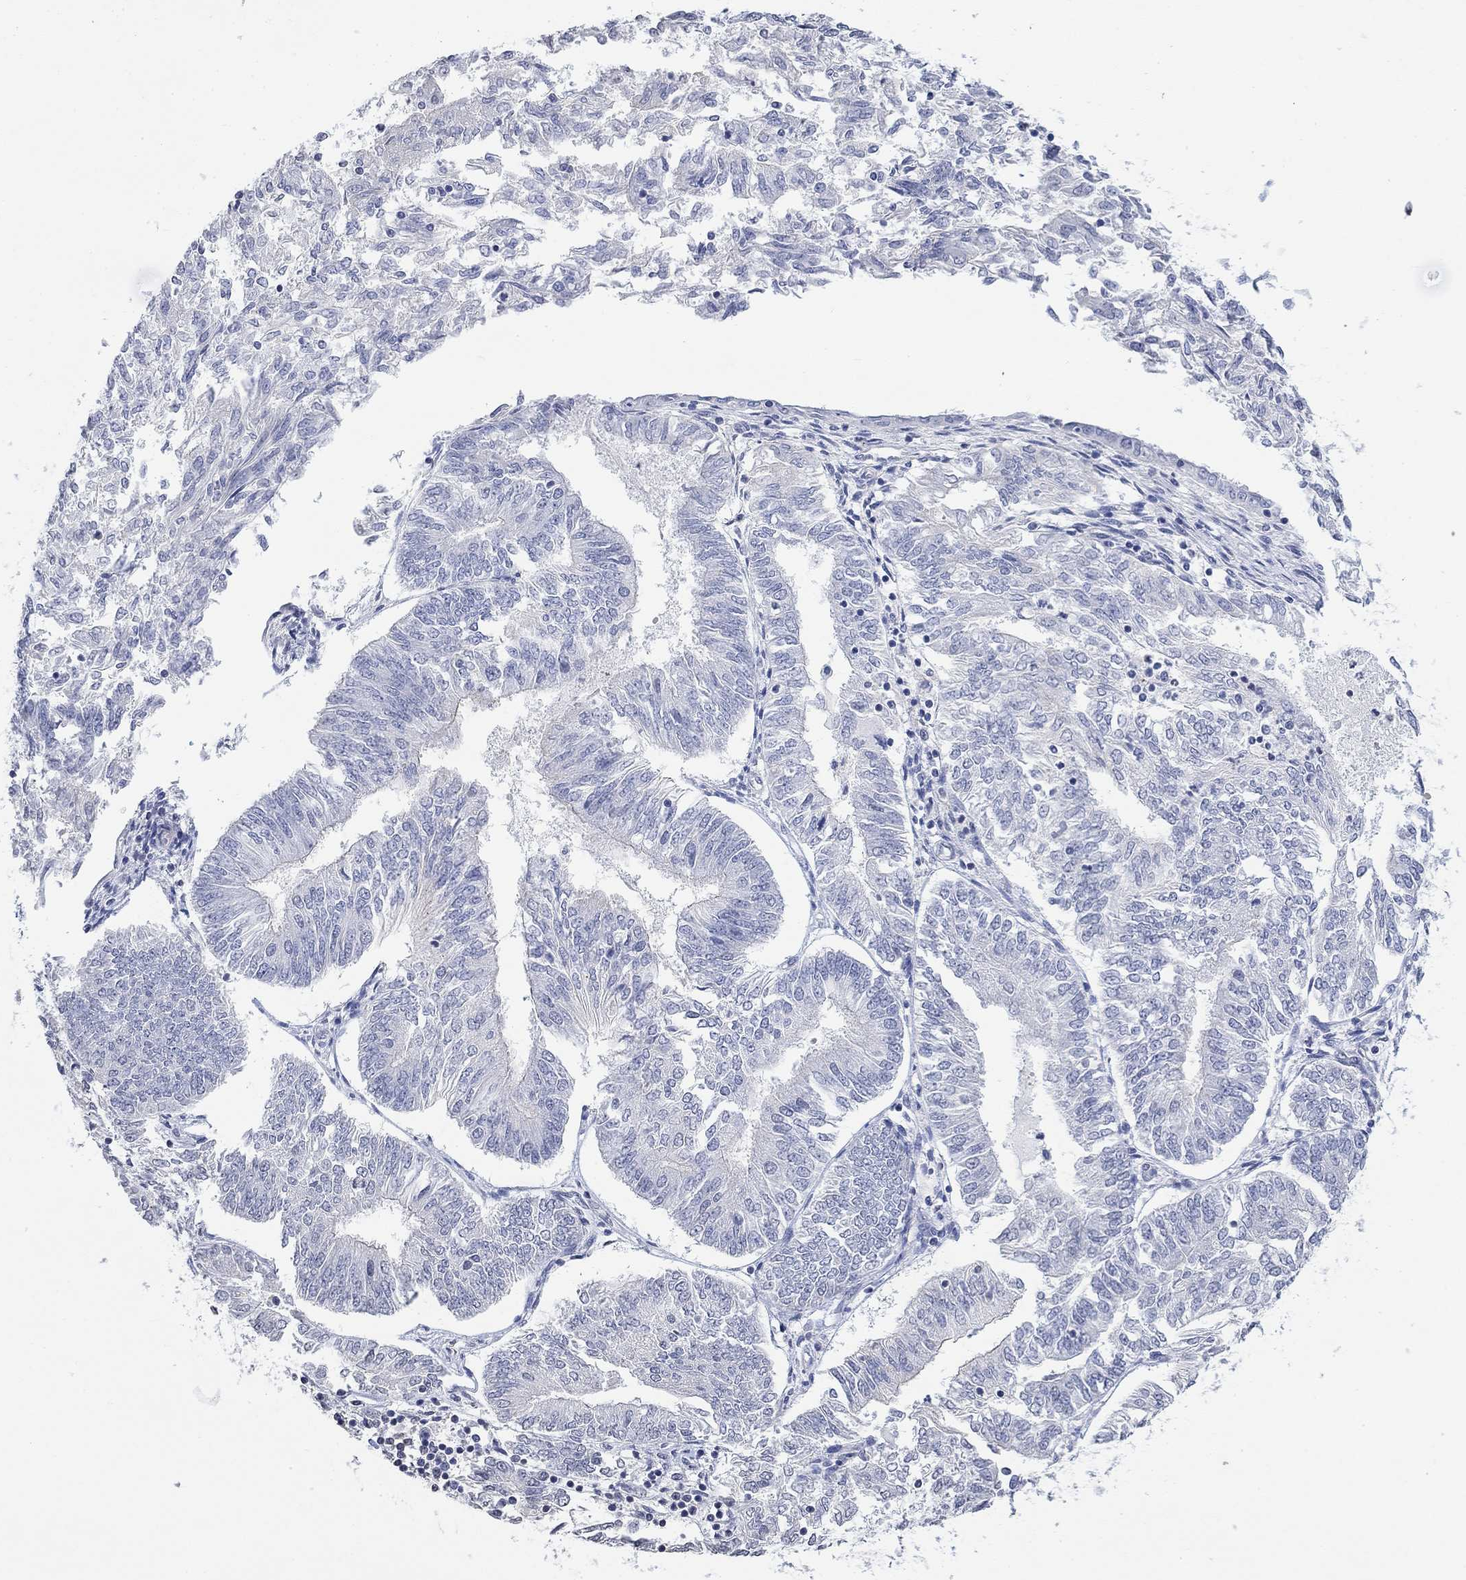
{"staining": {"intensity": "negative", "quantity": "none", "location": "none"}, "tissue": "endometrial cancer", "cell_type": "Tumor cells", "image_type": "cancer", "snomed": [{"axis": "morphology", "description": "Adenocarcinoma, NOS"}, {"axis": "topography", "description": "Endometrium"}], "caption": "An IHC photomicrograph of endometrial cancer (adenocarcinoma) is shown. There is no staining in tumor cells of endometrial cancer (adenocarcinoma).", "gene": "TMEM255A", "patient": {"sex": "female", "age": 58}}